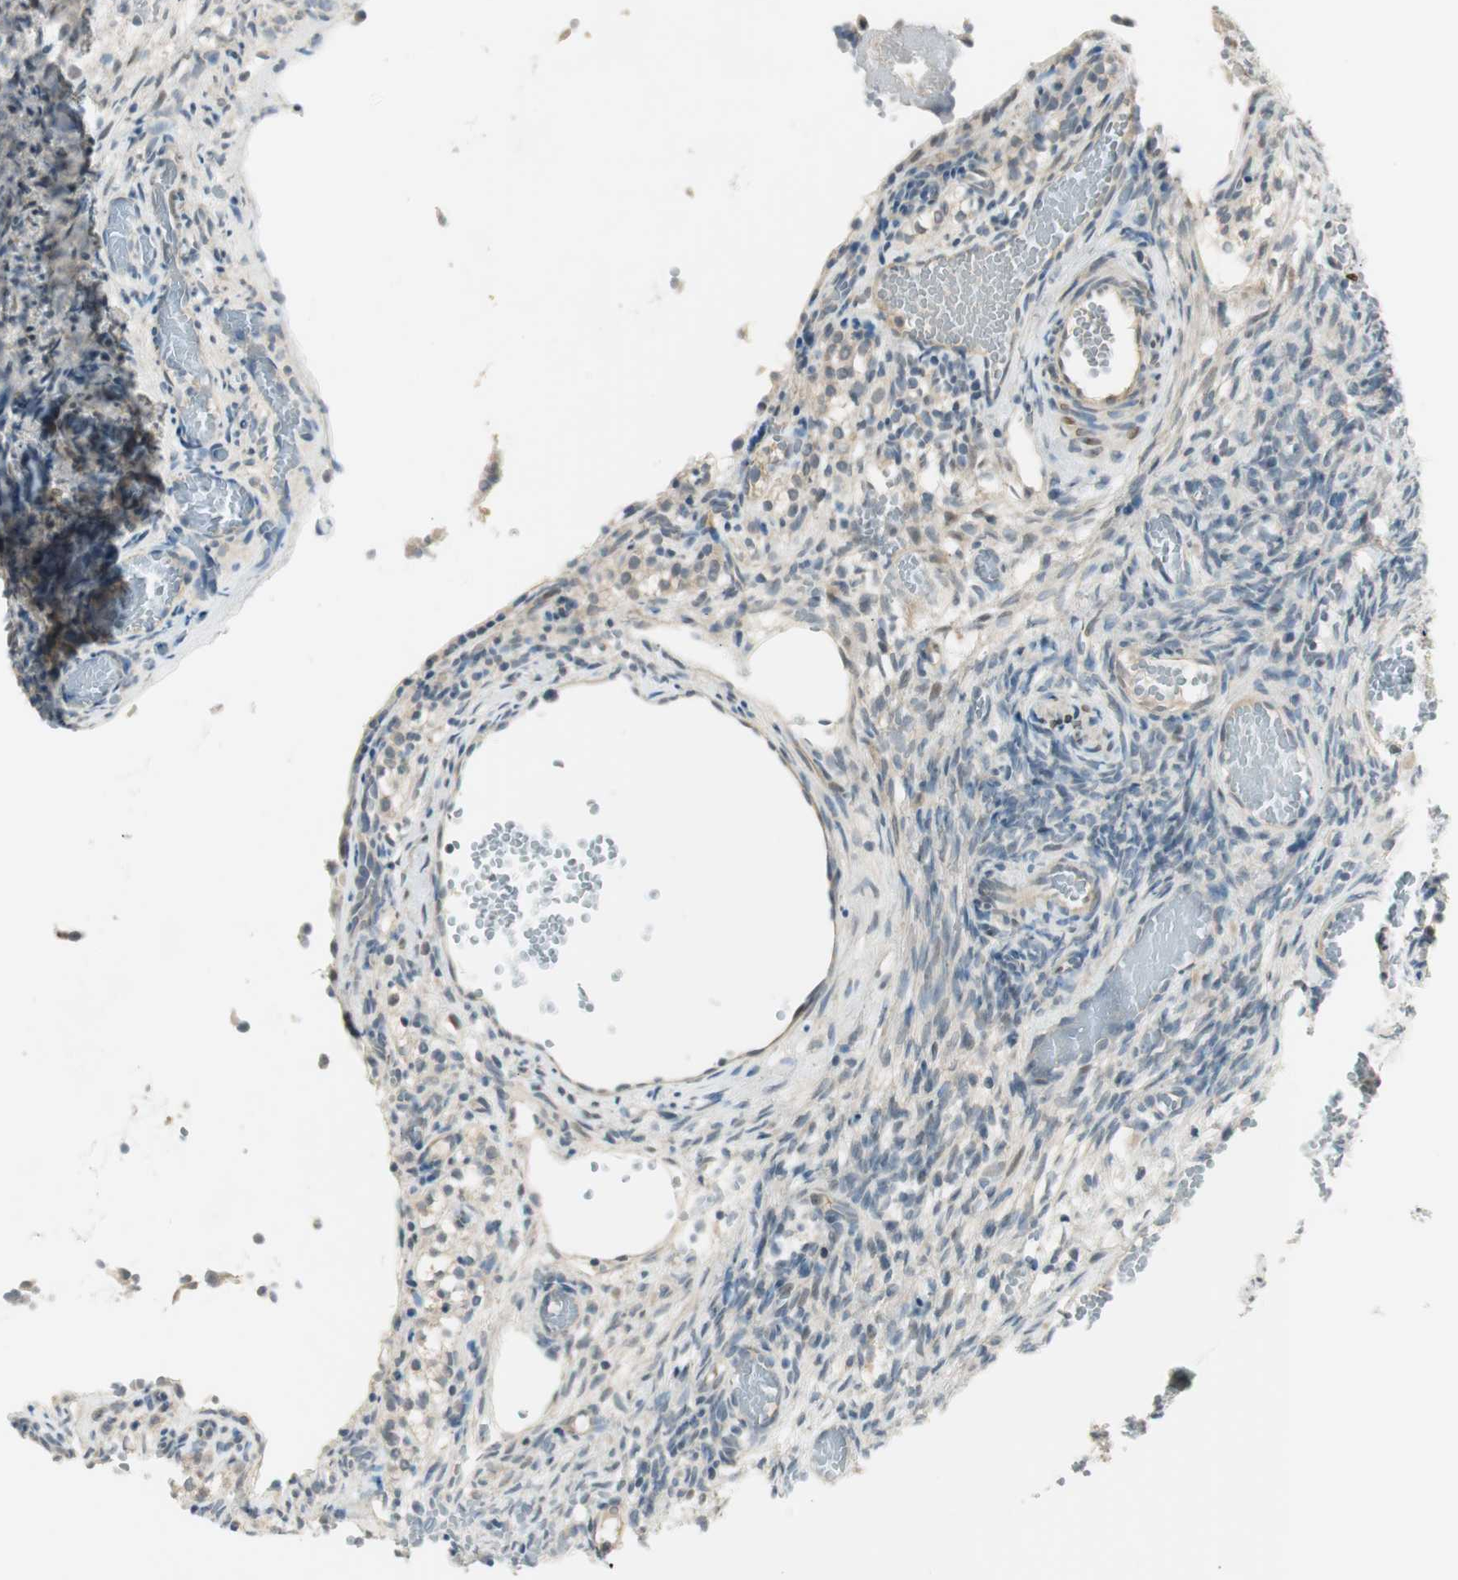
{"staining": {"intensity": "negative", "quantity": "none", "location": "none"}, "tissue": "ovary", "cell_type": "Ovarian stroma cells", "image_type": "normal", "snomed": [{"axis": "morphology", "description": "Normal tissue, NOS"}, {"axis": "topography", "description": "Ovary"}], "caption": "Immunohistochemical staining of unremarkable ovary reveals no significant positivity in ovarian stroma cells.", "gene": "PCDHB15", "patient": {"sex": "female", "age": 35}}